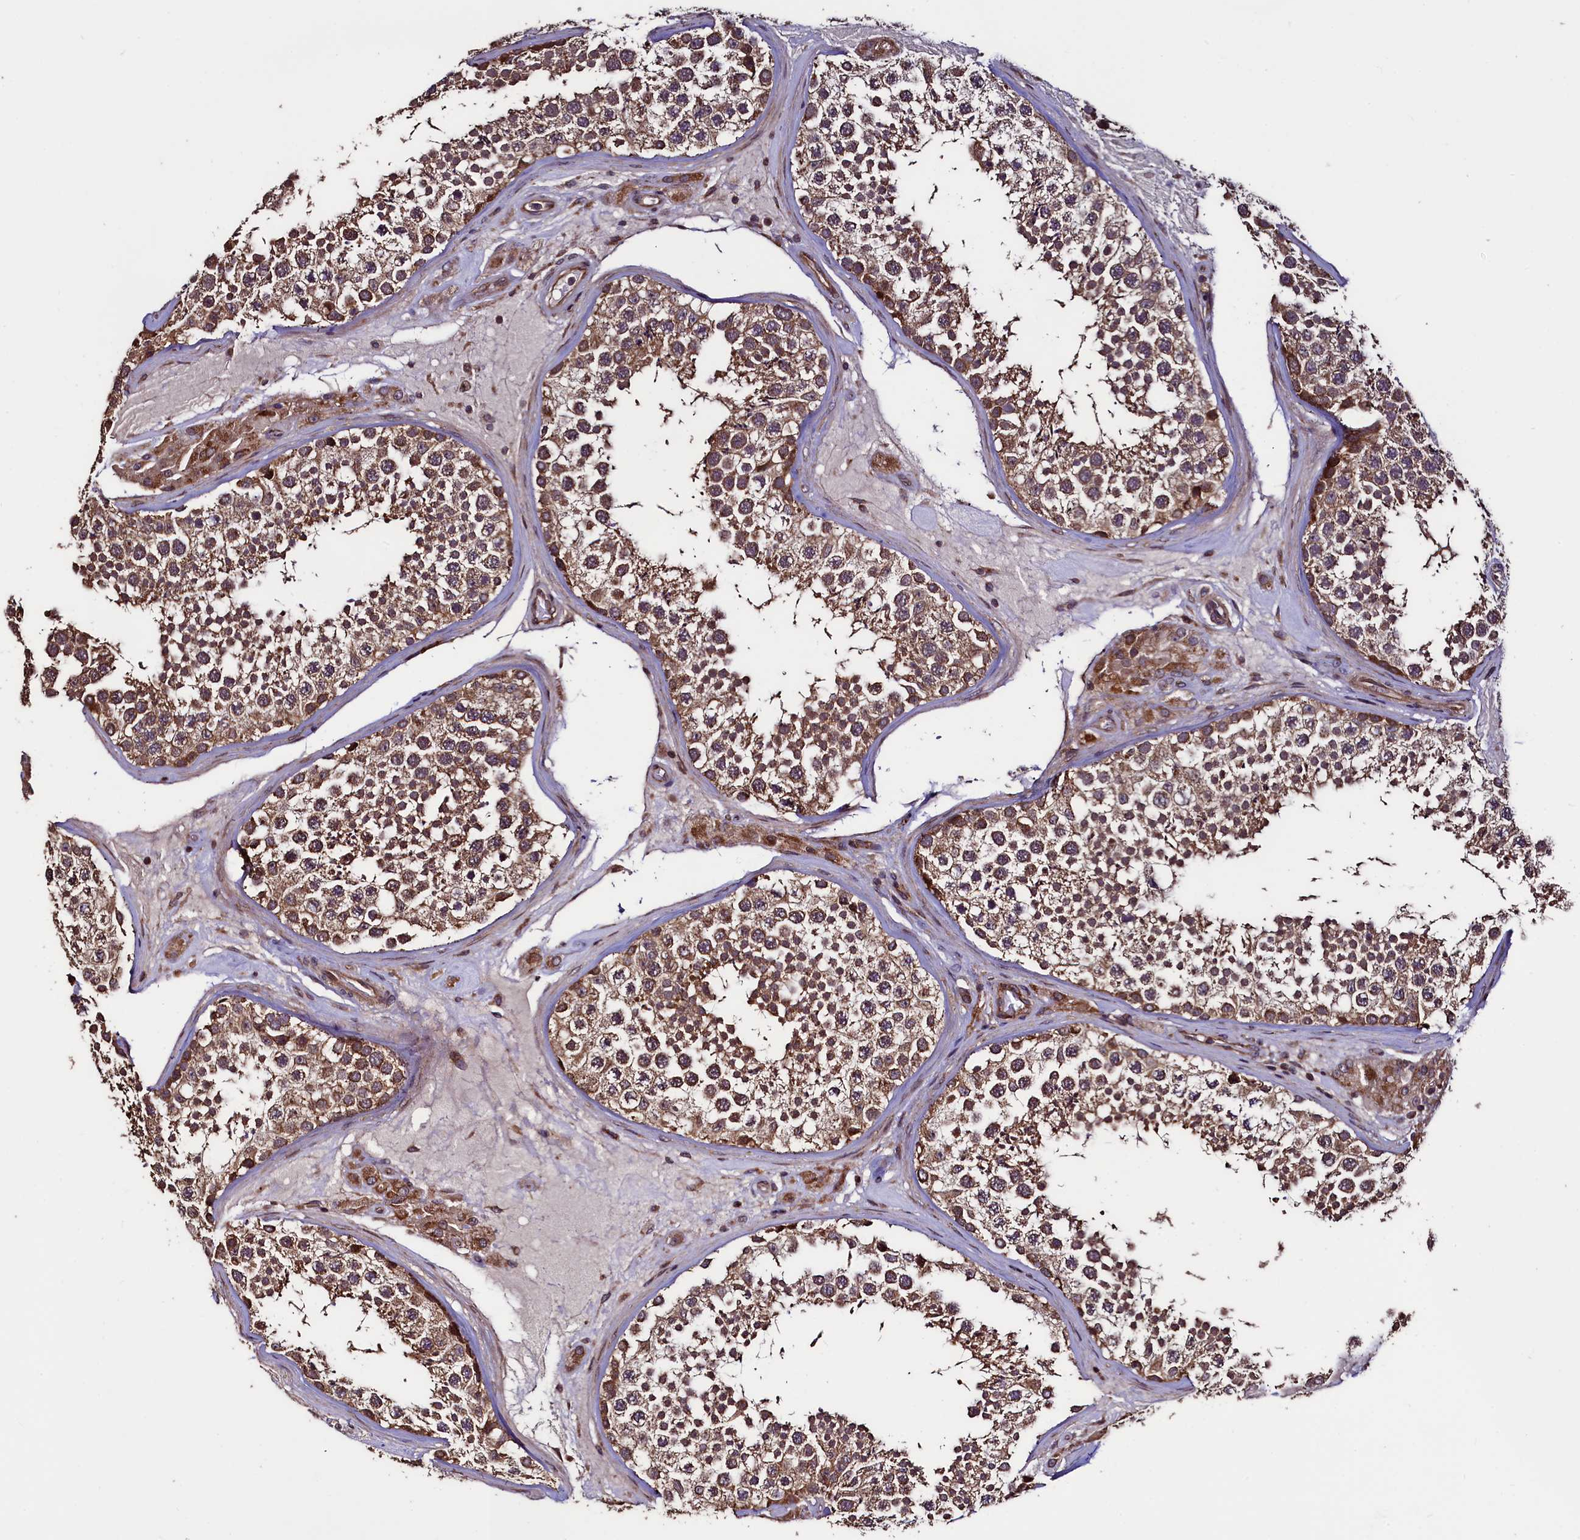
{"staining": {"intensity": "strong", "quantity": ">75%", "location": "cytoplasmic/membranous"}, "tissue": "testis", "cell_type": "Cells in seminiferous ducts", "image_type": "normal", "snomed": [{"axis": "morphology", "description": "Normal tissue, NOS"}, {"axis": "topography", "description": "Testis"}], "caption": "A brown stain shows strong cytoplasmic/membranous staining of a protein in cells in seminiferous ducts of unremarkable testis. (IHC, brightfield microscopy, high magnification).", "gene": "RBFA", "patient": {"sex": "male", "age": 46}}